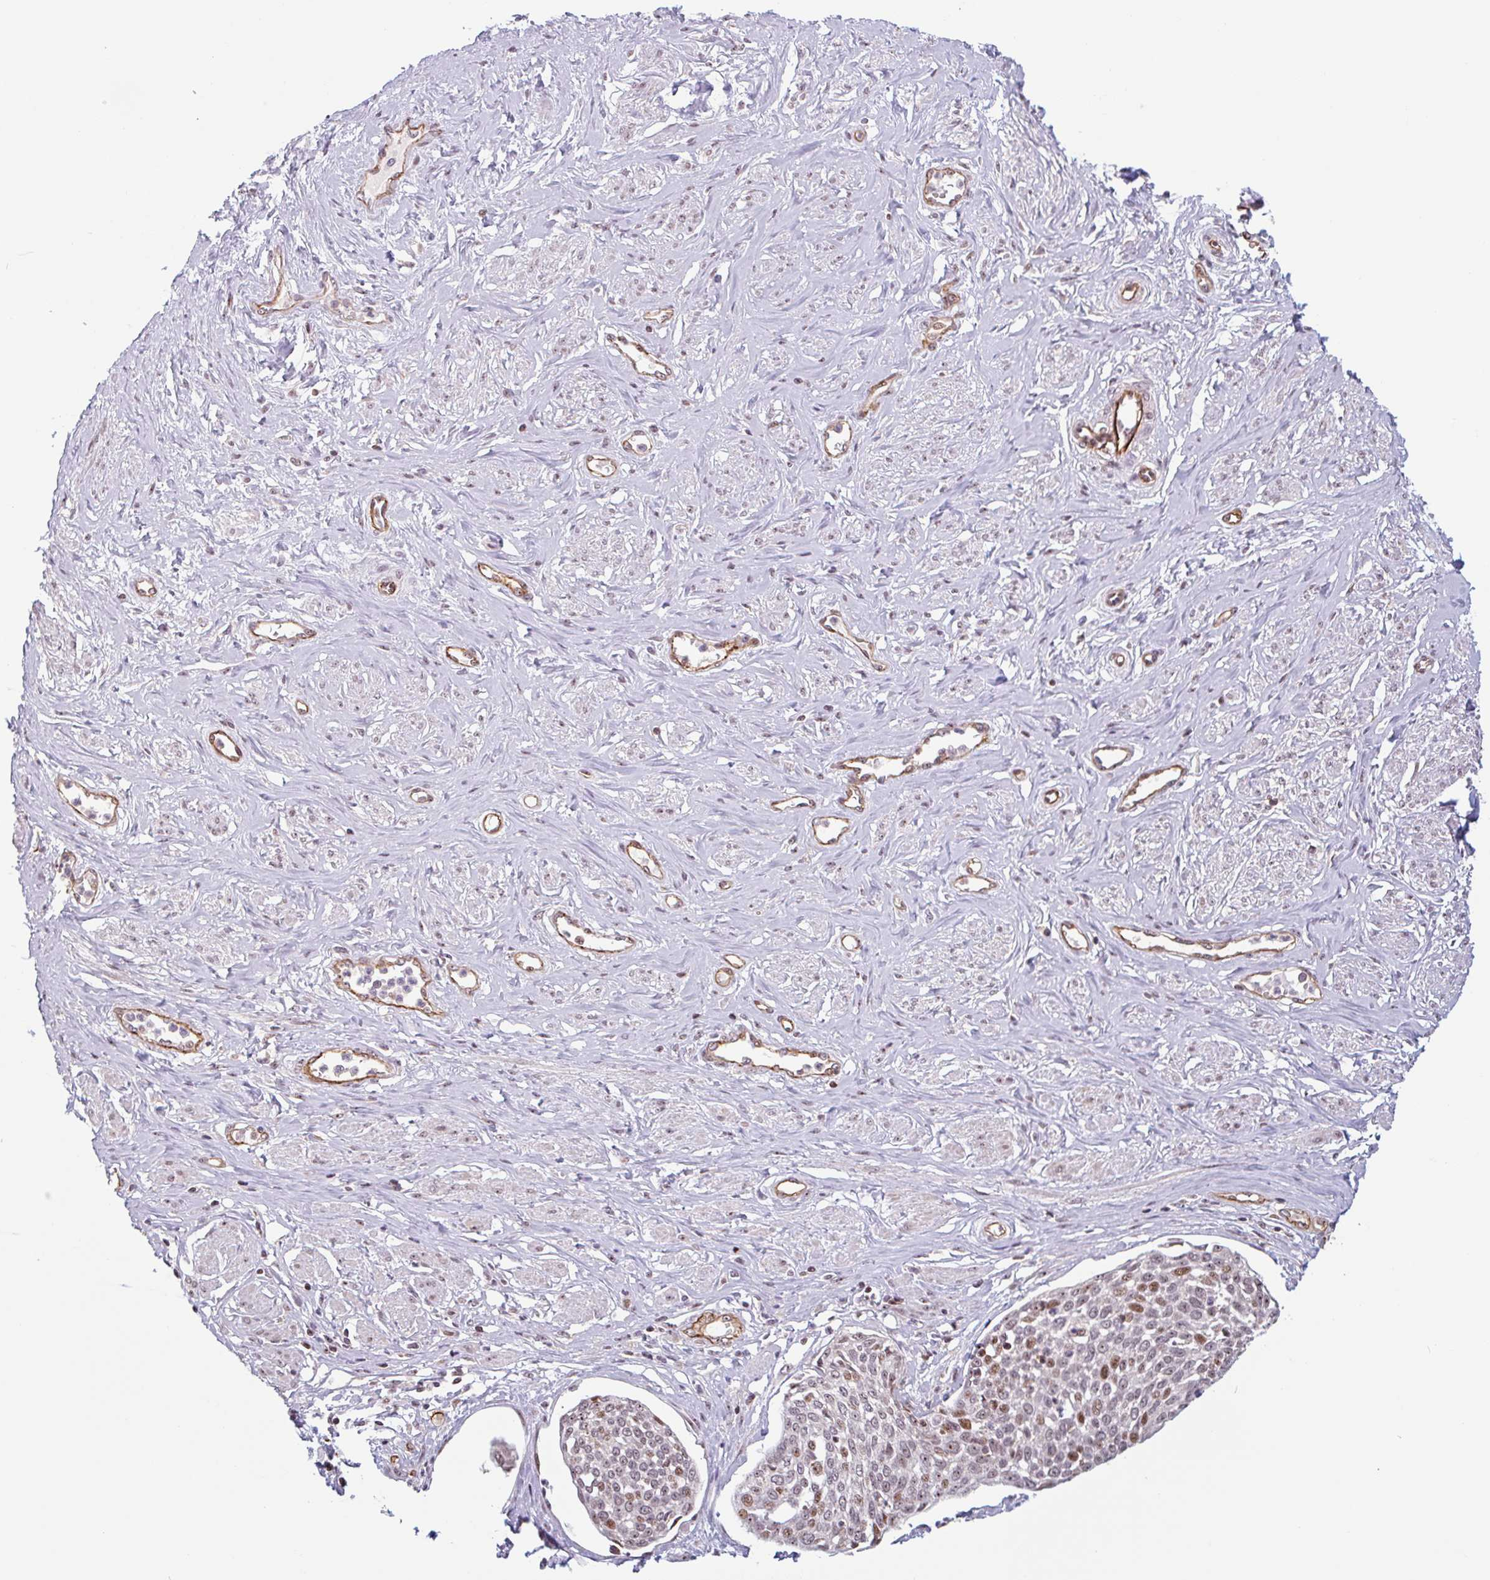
{"staining": {"intensity": "moderate", "quantity": "25%-75%", "location": "nuclear"}, "tissue": "cervical cancer", "cell_type": "Tumor cells", "image_type": "cancer", "snomed": [{"axis": "morphology", "description": "Squamous cell carcinoma, NOS"}, {"axis": "topography", "description": "Cervix"}], "caption": "DAB immunohistochemical staining of cervical cancer (squamous cell carcinoma) shows moderate nuclear protein staining in approximately 25%-75% of tumor cells.", "gene": "ZNF689", "patient": {"sex": "female", "age": 34}}